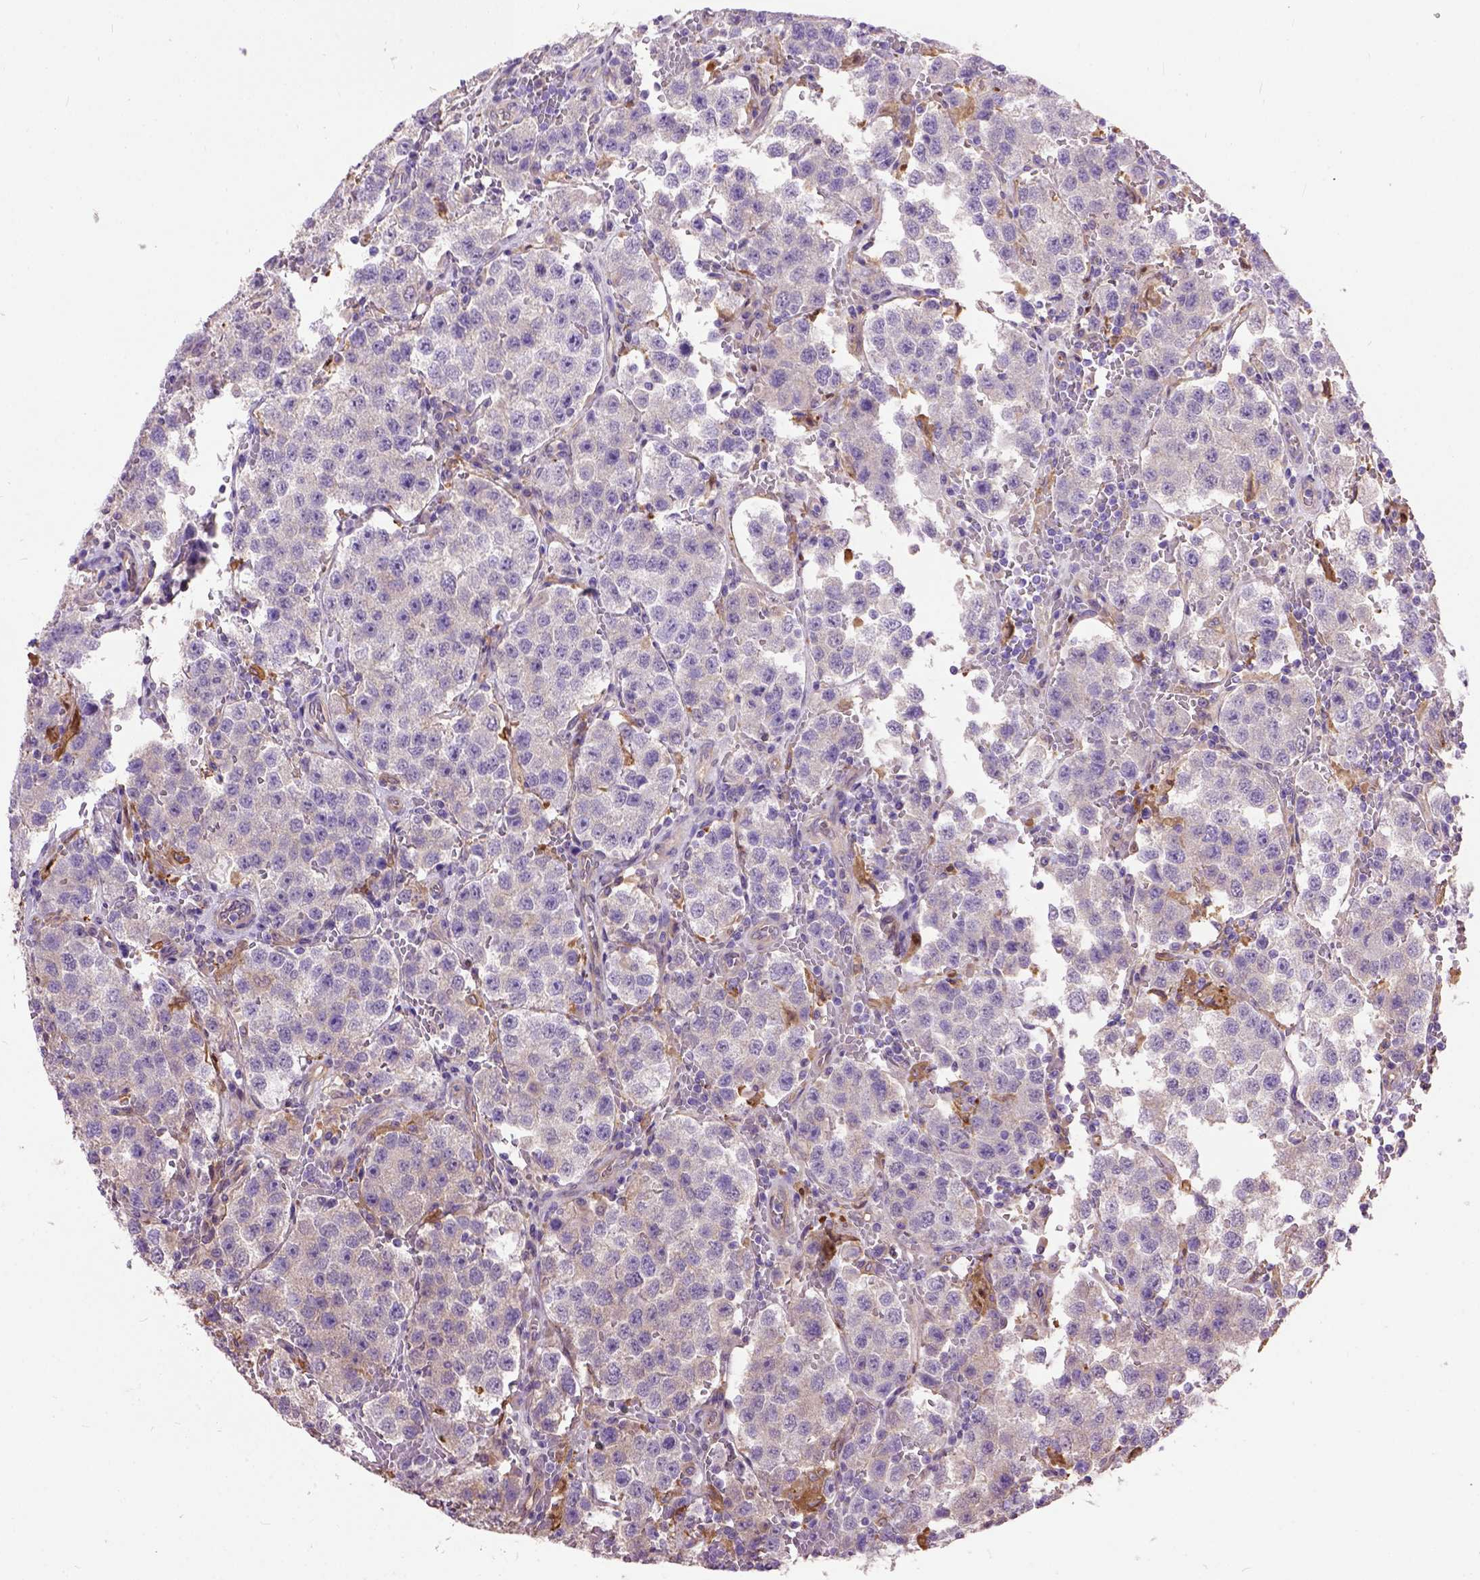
{"staining": {"intensity": "negative", "quantity": "none", "location": "none"}, "tissue": "testis cancer", "cell_type": "Tumor cells", "image_type": "cancer", "snomed": [{"axis": "morphology", "description": "Seminoma, NOS"}, {"axis": "topography", "description": "Testis"}], "caption": "DAB (3,3'-diaminobenzidine) immunohistochemical staining of human seminoma (testis) demonstrates no significant staining in tumor cells.", "gene": "SEMA4F", "patient": {"sex": "male", "age": 37}}